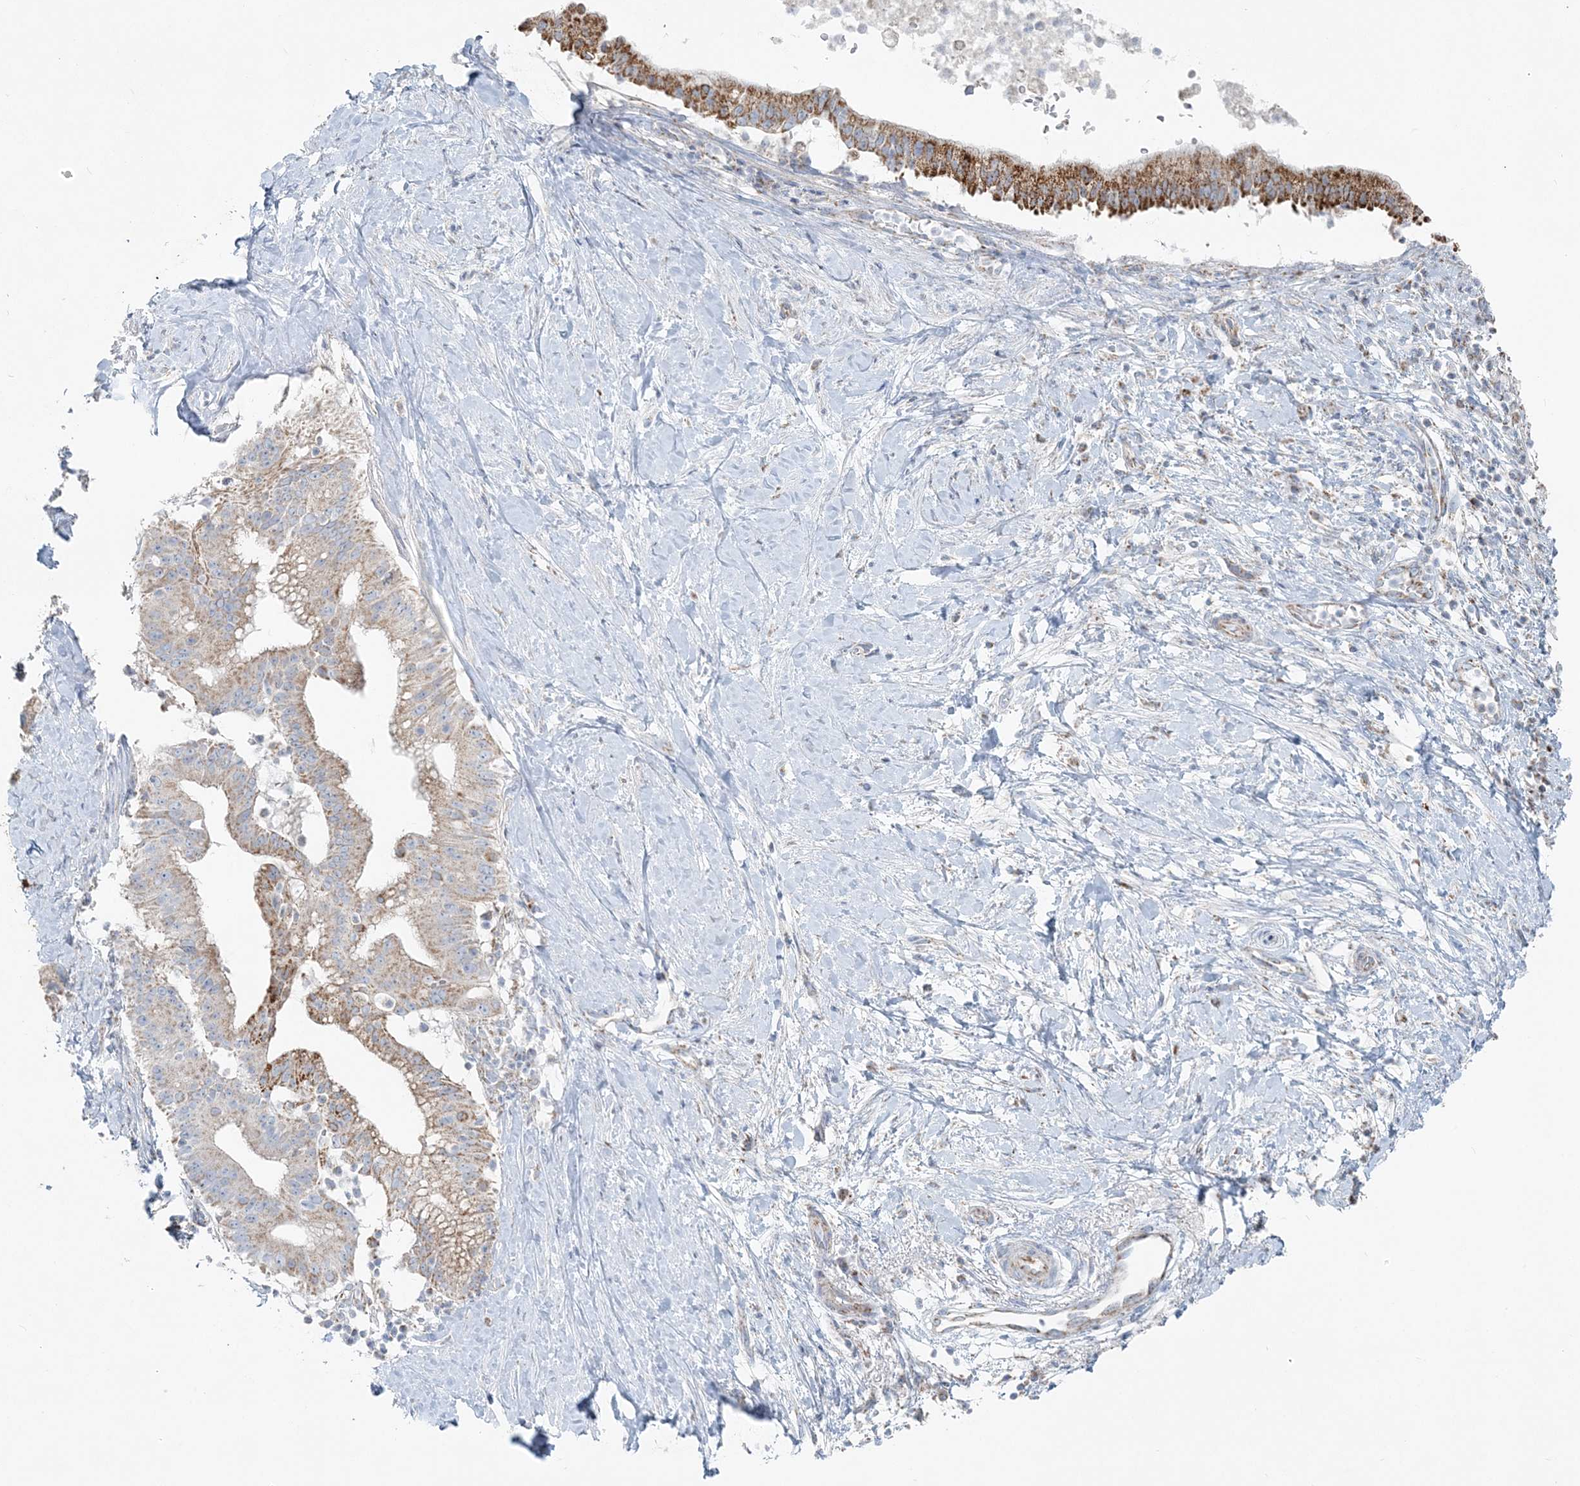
{"staining": {"intensity": "moderate", "quantity": ">75%", "location": "cytoplasmic/membranous"}, "tissue": "pancreatic cancer", "cell_type": "Tumor cells", "image_type": "cancer", "snomed": [{"axis": "morphology", "description": "Adenocarcinoma, NOS"}, {"axis": "topography", "description": "Pancreas"}], "caption": "Protein analysis of pancreatic cancer tissue demonstrates moderate cytoplasmic/membranous staining in approximately >75% of tumor cells.", "gene": "PCCB", "patient": {"sex": "male", "age": 68}}